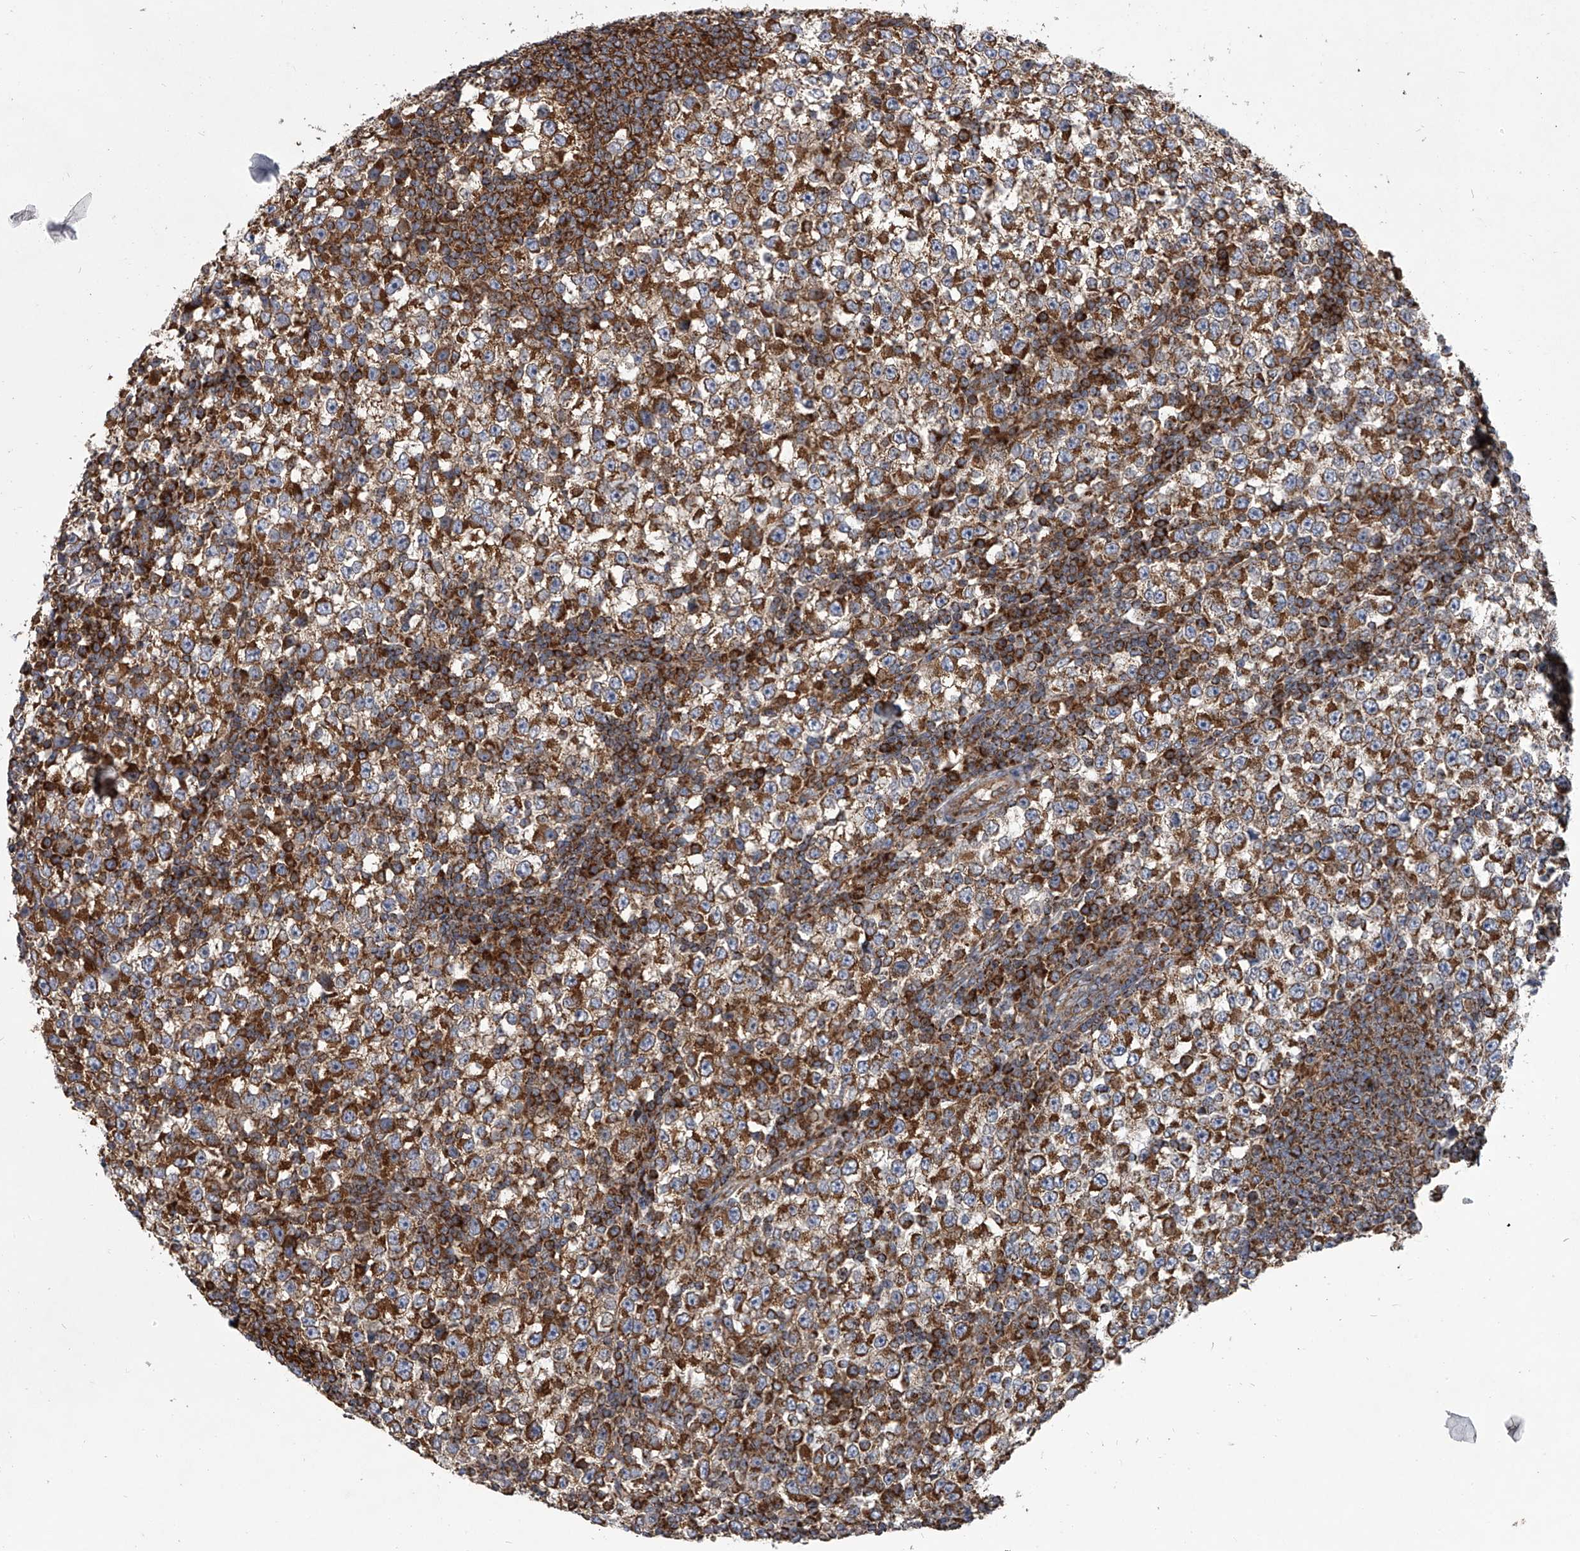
{"staining": {"intensity": "moderate", "quantity": ">75%", "location": "cytoplasmic/membranous"}, "tissue": "testis cancer", "cell_type": "Tumor cells", "image_type": "cancer", "snomed": [{"axis": "morphology", "description": "Seminoma, NOS"}, {"axis": "topography", "description": "Testis"}], "caption": "This image reveals immunohistochemistry staining of human testis cancer (seminoma), with medium moderate cytoplasmic/membranous positivity in about >75% of tumor cells.", "gene": "ZC3H15", "patient": {"sex": "male", "age": 65}}